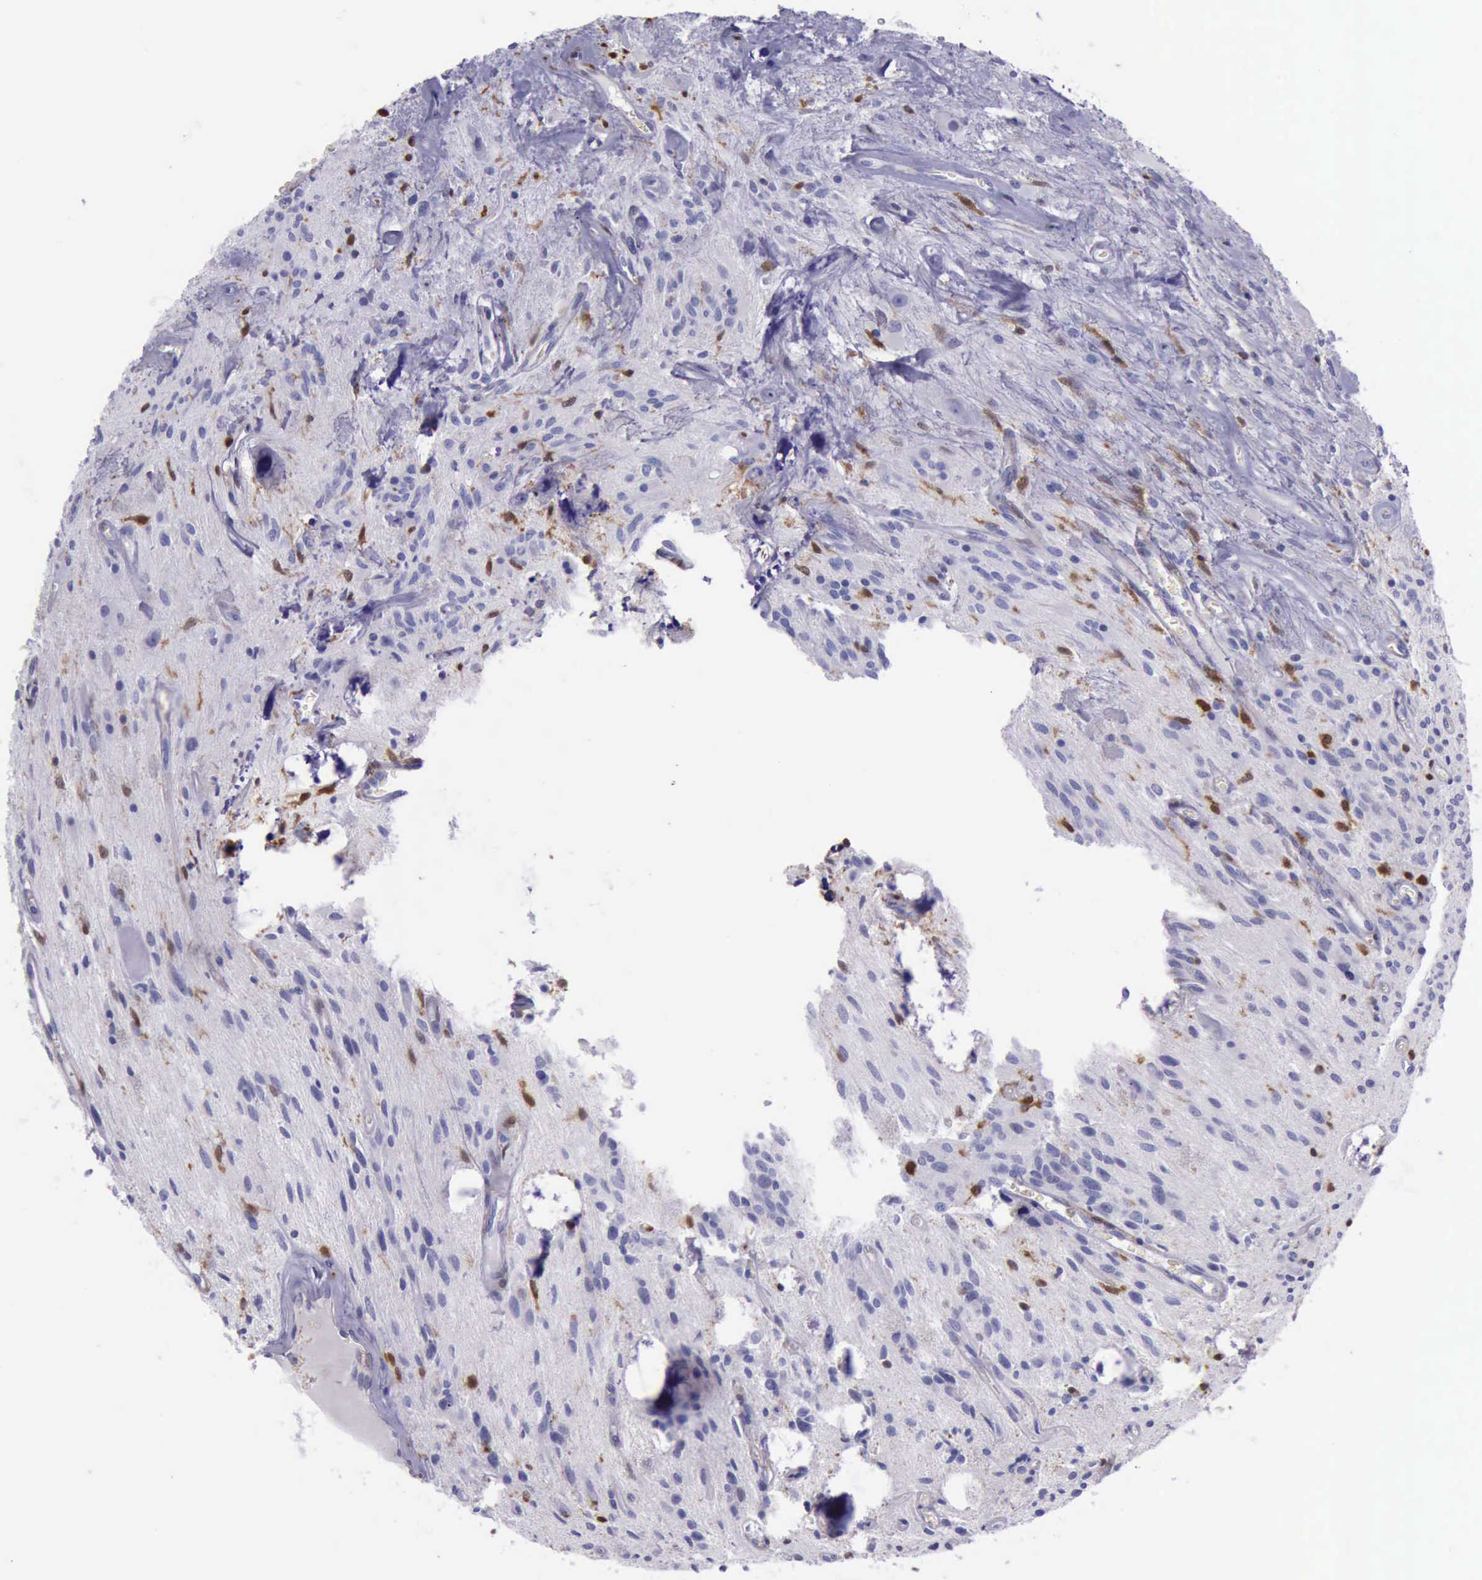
{"staining": {"intensity": "weak", "quantity": "<25%", "location": "cytoplasmic/membranous,nuclear"}, "tissue": "glioma", "cell_type": "Tumor cells", "image_type": "cancer", "snomed": [{"axis": "morphology", "description": "Glioma, malignant, Low grade"}, {"axis": "topography", "description": "Brain"}], "caption": "This histopathology image is of malignant glioma (low-grade) stained with immunohistochemistry to label a protein in brown with the nuclei are counter-stained blue. There is no staining in tumor cells. (Immunohistochemistry, brightfield microscopy, high magnification).", "gene": "TYMP", "patient": {"sex": "female", "age": 15}}